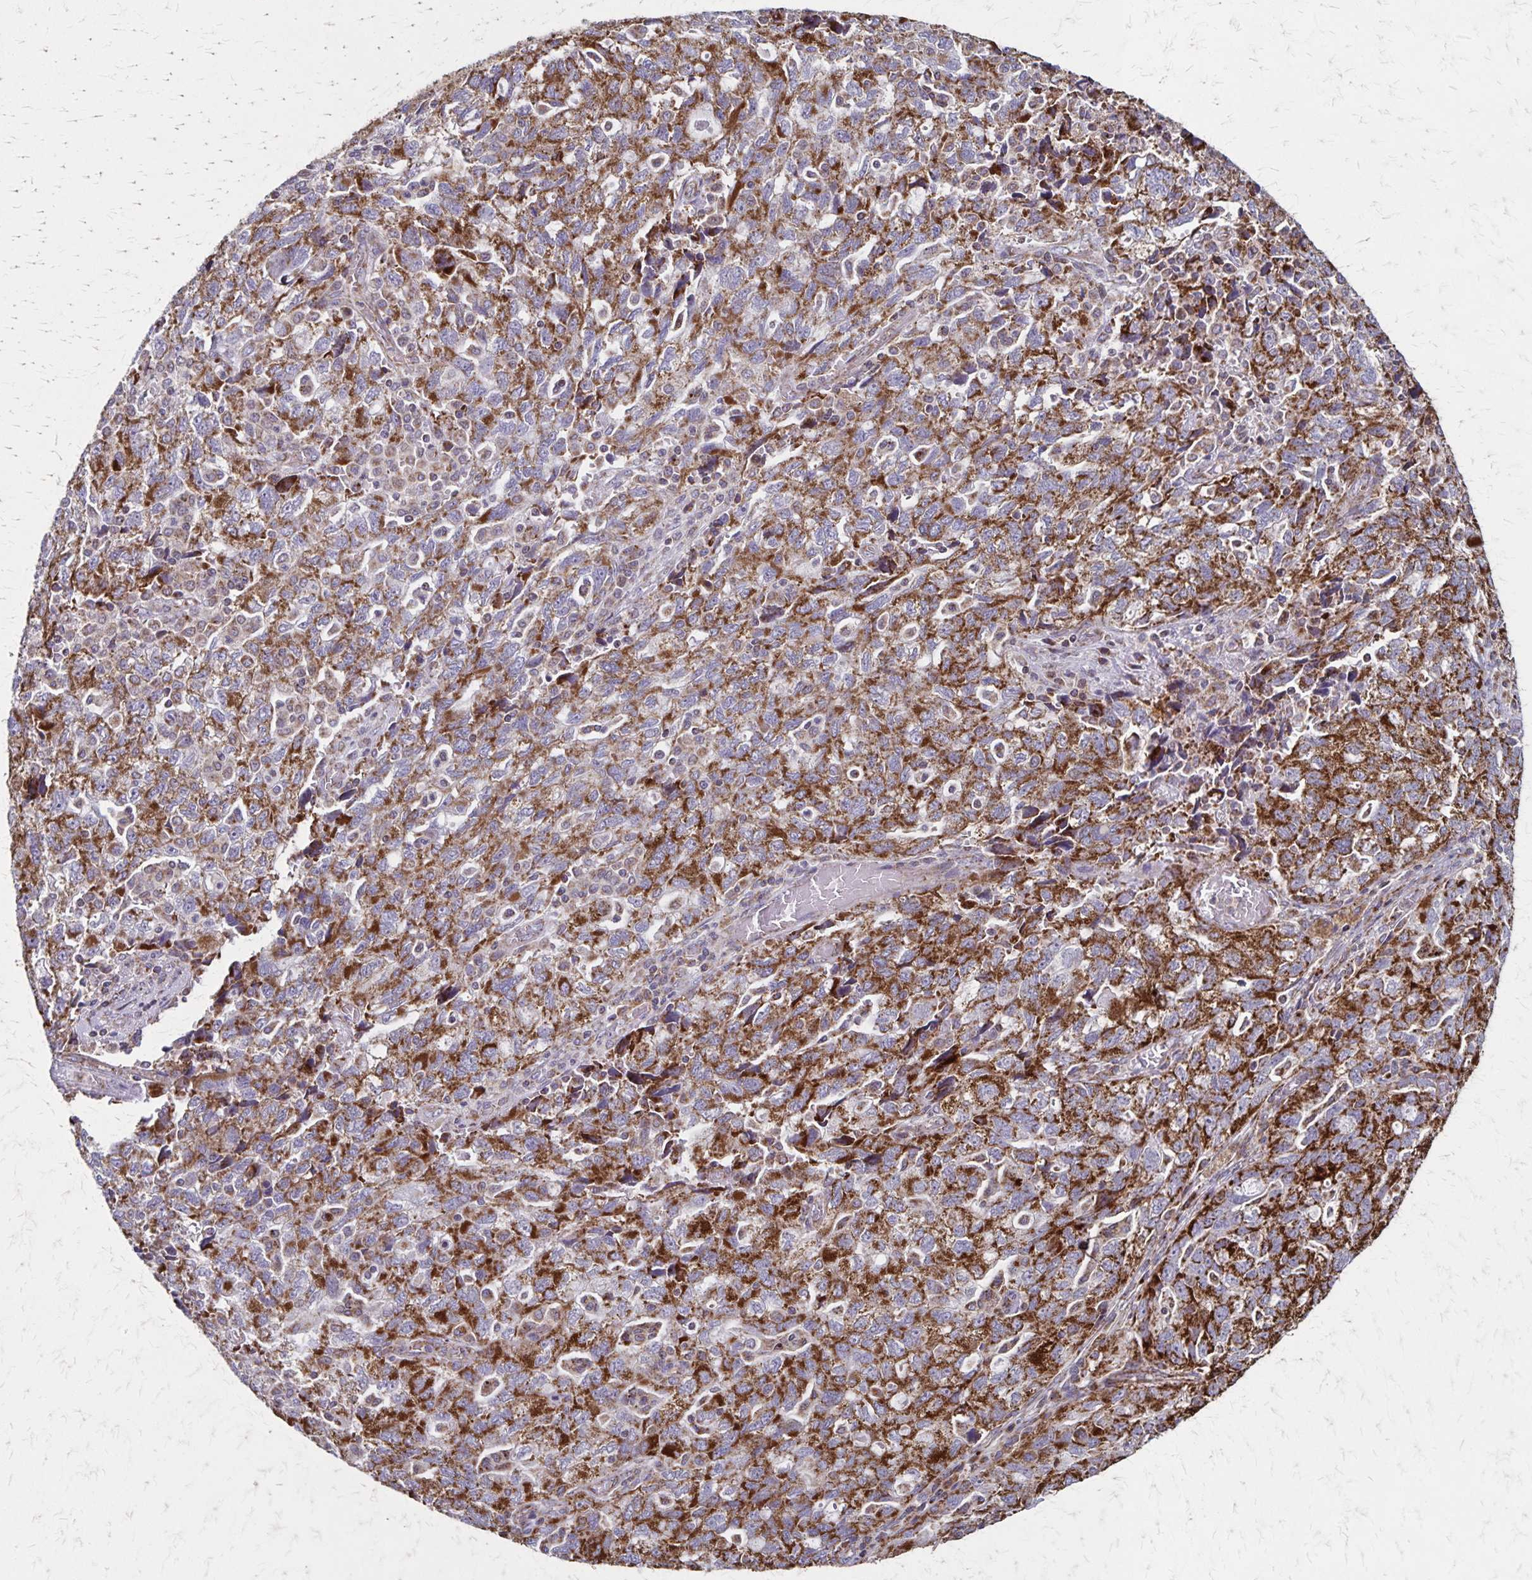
{"staining": {"intensity": "strong", "quantity": ">75%", "location": "cytoplasmic/membranous"}, "tissue": "ovarian cancer", "cell_type": "Tumor cells", "image_type": "cancer", "snomed": [{"axis": "morphology", "description": "Carcinoma, NOS"}, {"axis": "morphology", "description": "Cystadenocarcinoma, serous, NOS"}, {"axis": "topography", "description": "Ovary"}], "caption": "DAB immunohistochemical staining of human ovarian cancer demonstrates strong cytoplasmic/membranous protein positivity in approximately >75% of tumor cells.", "gene": "NFS1", "patient": {"sex": "female", "age": 69}}